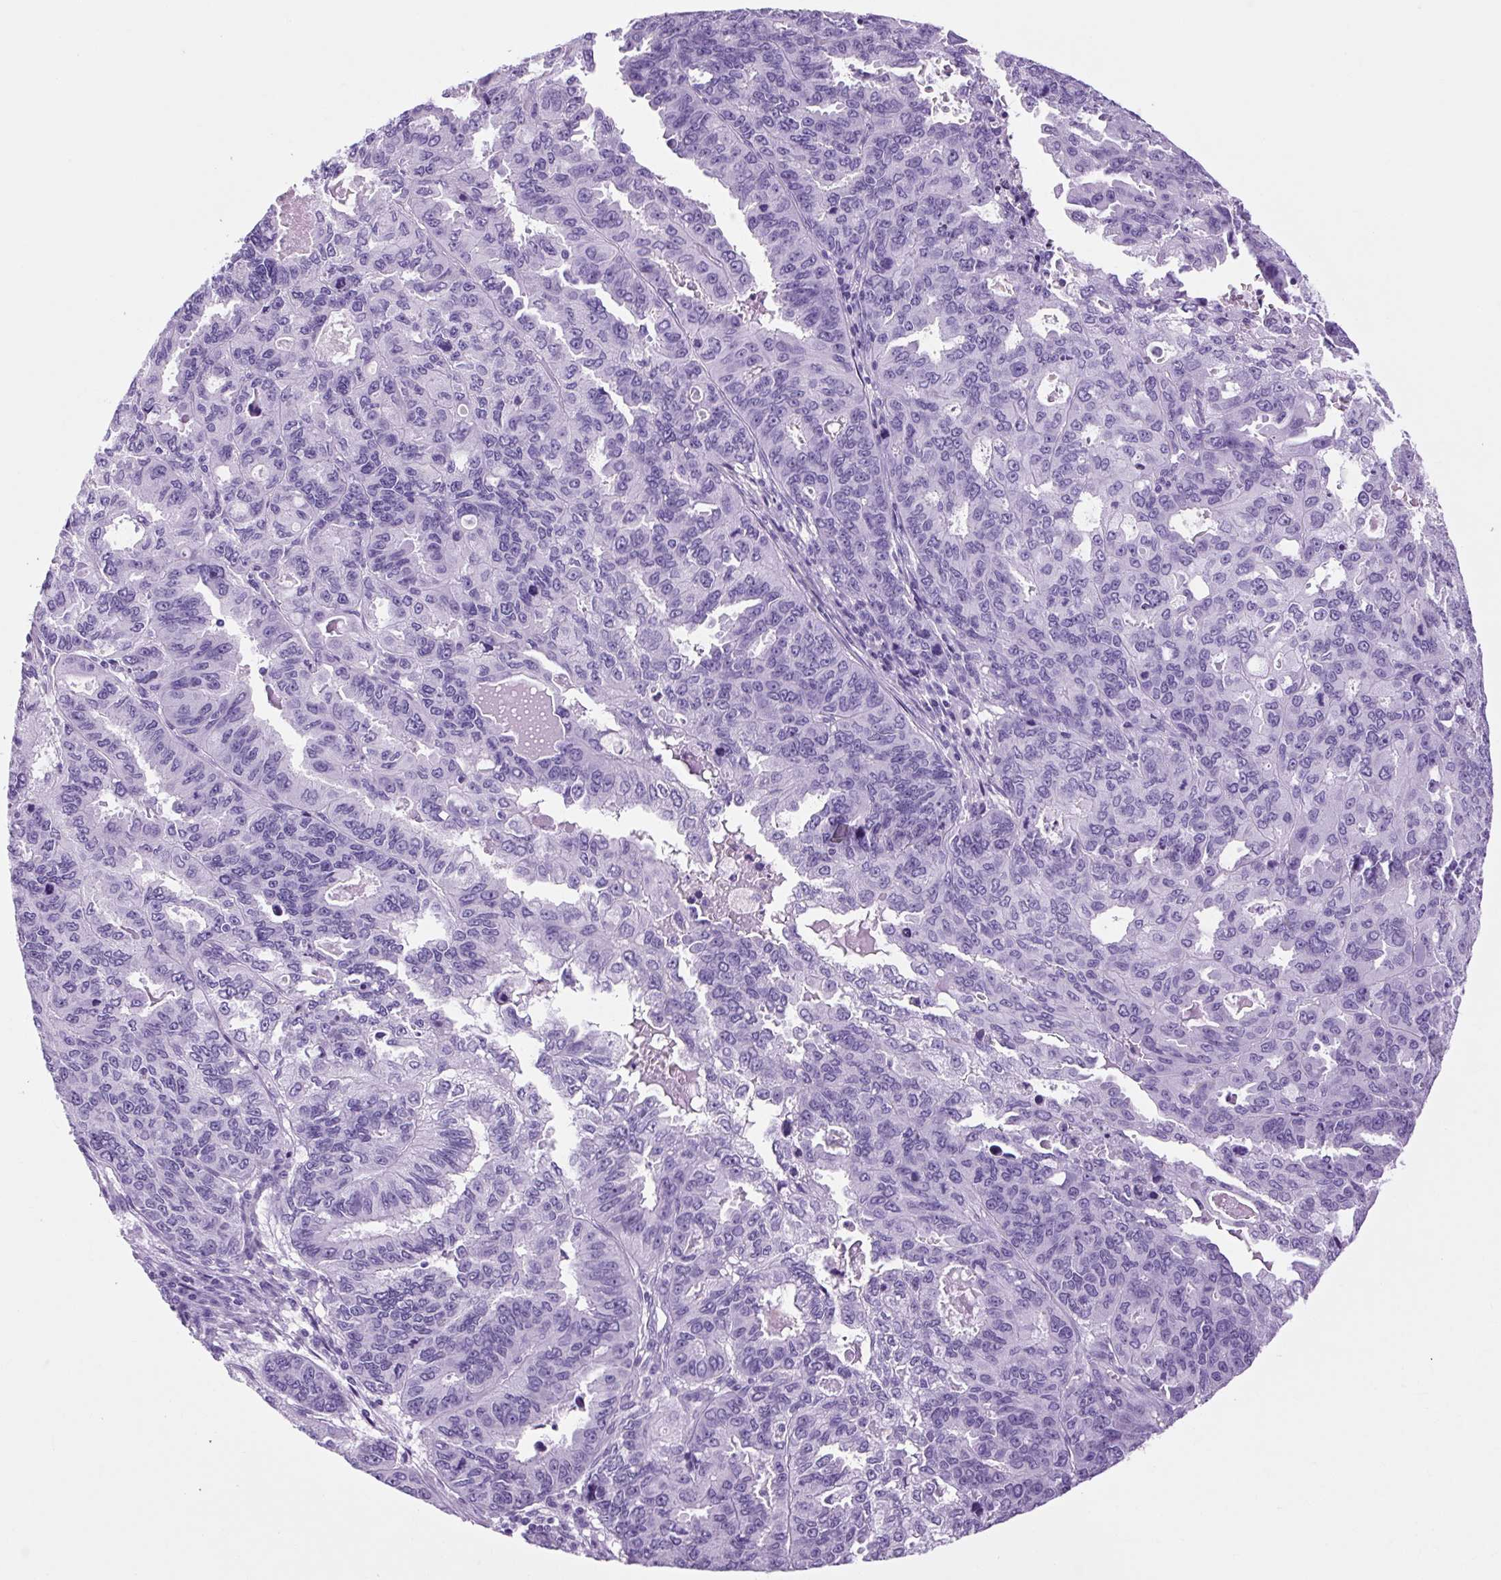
{"staining": {"intensity": "negative", "quantity": "none", "location": "none"}, "tissue": "endometrial cancer", "cell_type": "Tumor cells", "image_type": "cancer", "snomed": [{"axis": "morphology", "description": "Adenocarcinoma, NOS"}, {"axis": "topography", "description": "Uterus"}], "caption": "Immunohistochemistry photomicrograph of endometrial cancer stained for a protein (brown), which demonstrates no positivity in tumor cells.", "gene": "OOEP", "patient": {"sex": "female", "age": 79}}